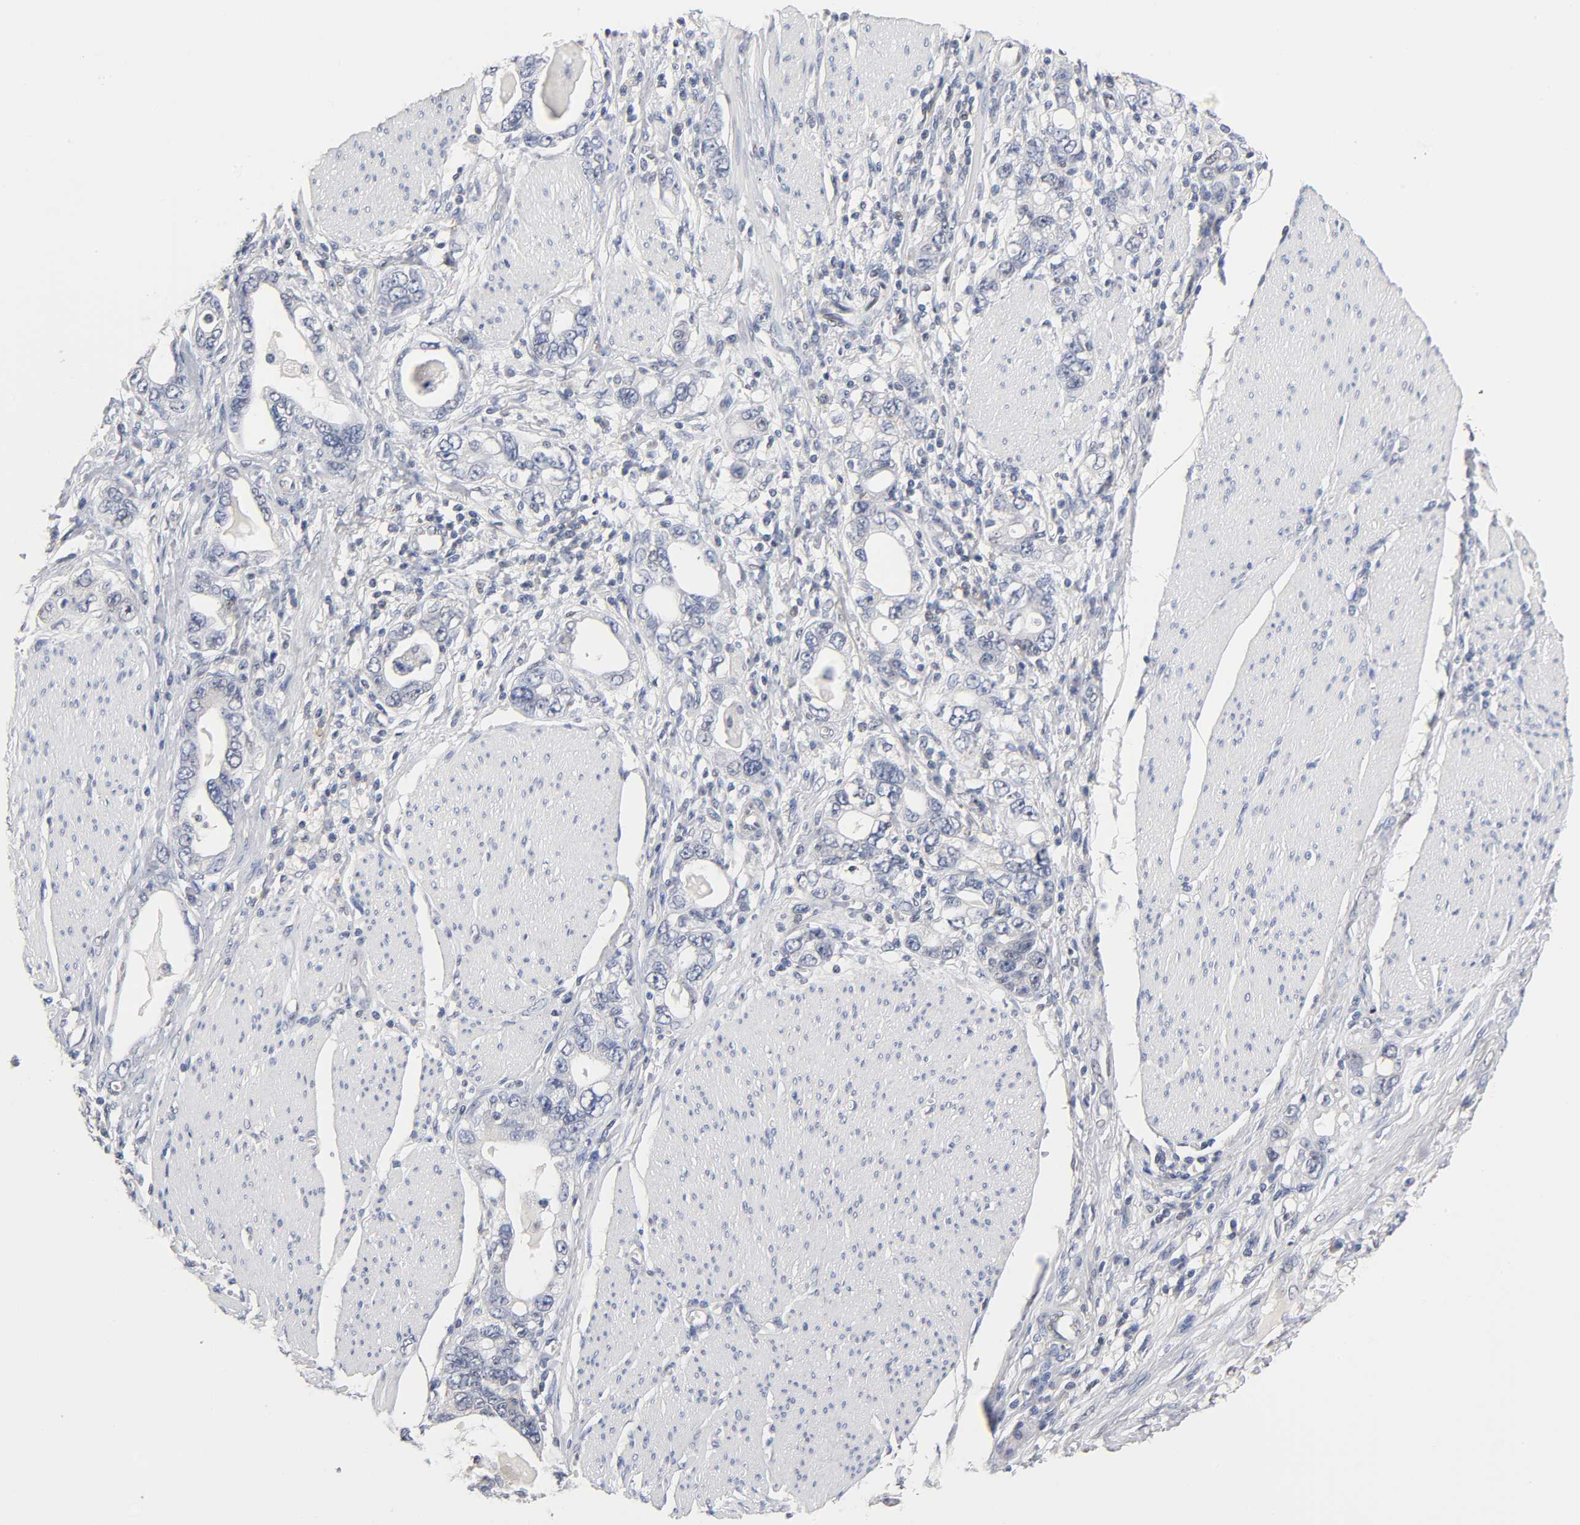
{"staining": {"intensity": "negative", "quantity": "none", "location": "none"}, "tissue": "stomach cancer", "cell_type": "Tumor cells", "image_type": "cancer", "snomed": [{"axis": "morphology", "description": "Adenocarcinoma, NOS"}, {"axis": "topography", "description": "Stomach, lower"}], "caption": "IHC image of neoplastic tissue: stomach cancer (adenocarcinoma) stained with DAB exhibits no significant protein staining in tumor cells.", "gene": "NFATC1", "patient": {"sex": "female", "age": 93}}